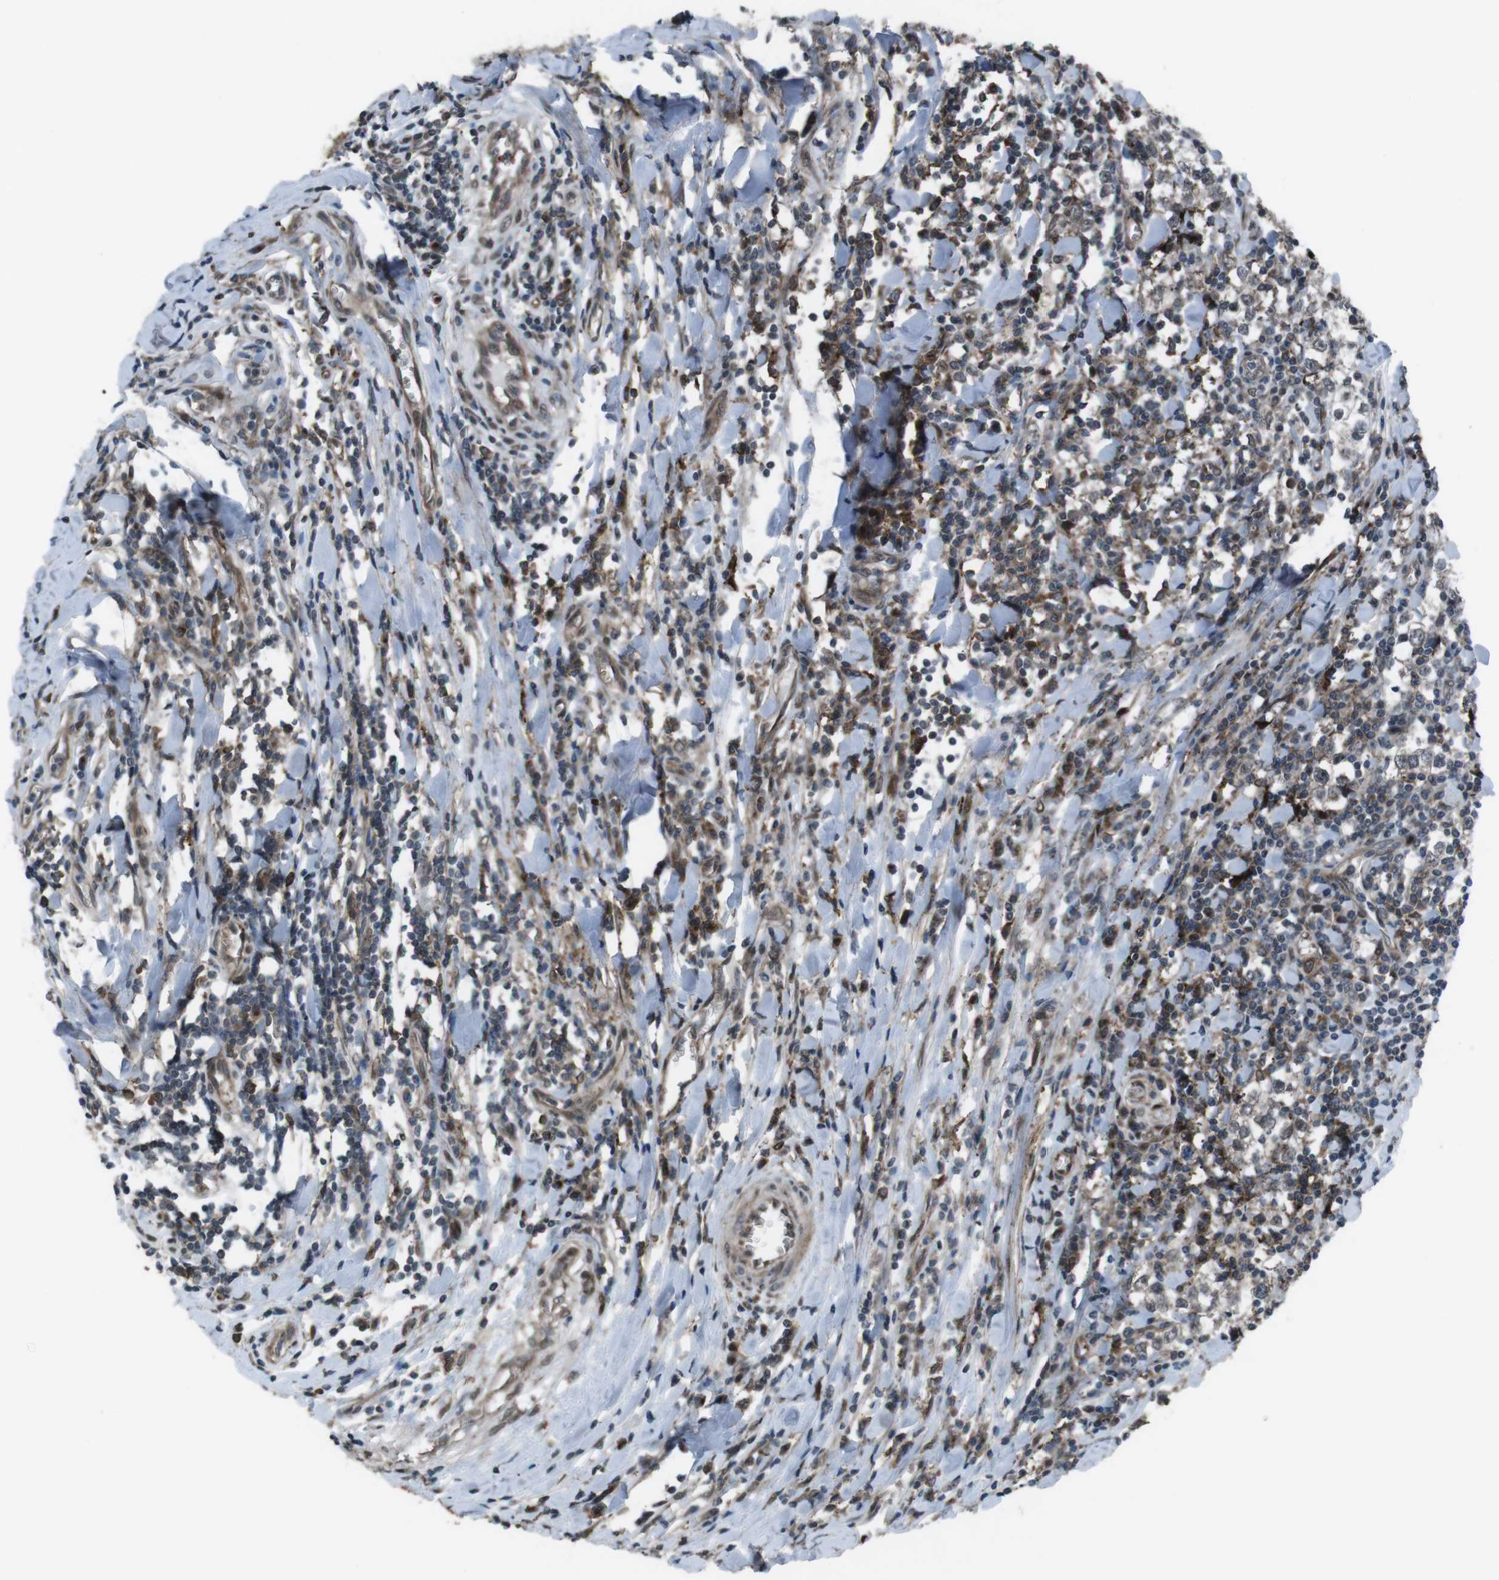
{"staining": {"intensity": "moderate", "quantity": "<25%", "location": "cytoplasmic/membranous"}, "tissue": "testis cancer", "cell_type": "Tumor cells", "image_type": "cancer", "snomed": [{"axis": "morphology", "description": "Seminoma, NOS"}, {"axis": "morphology", "description": "Carcinoma, Embryonal, NOS"}, {"axis": "topography", "description": "Testis"}], "caption": "Protein expression analysis of human testis seminoma reveals moderate cytoplasmic/membranous staining in approximately <25% of tumor cells. Using DAB (3,3'-diaminobenzidine) (brown) and hematoxylin (blue) stains, captured at high magnification using brightfield microscopy.", "gene": "GDF10", "patient": {"sex": "male", "age": 36}}